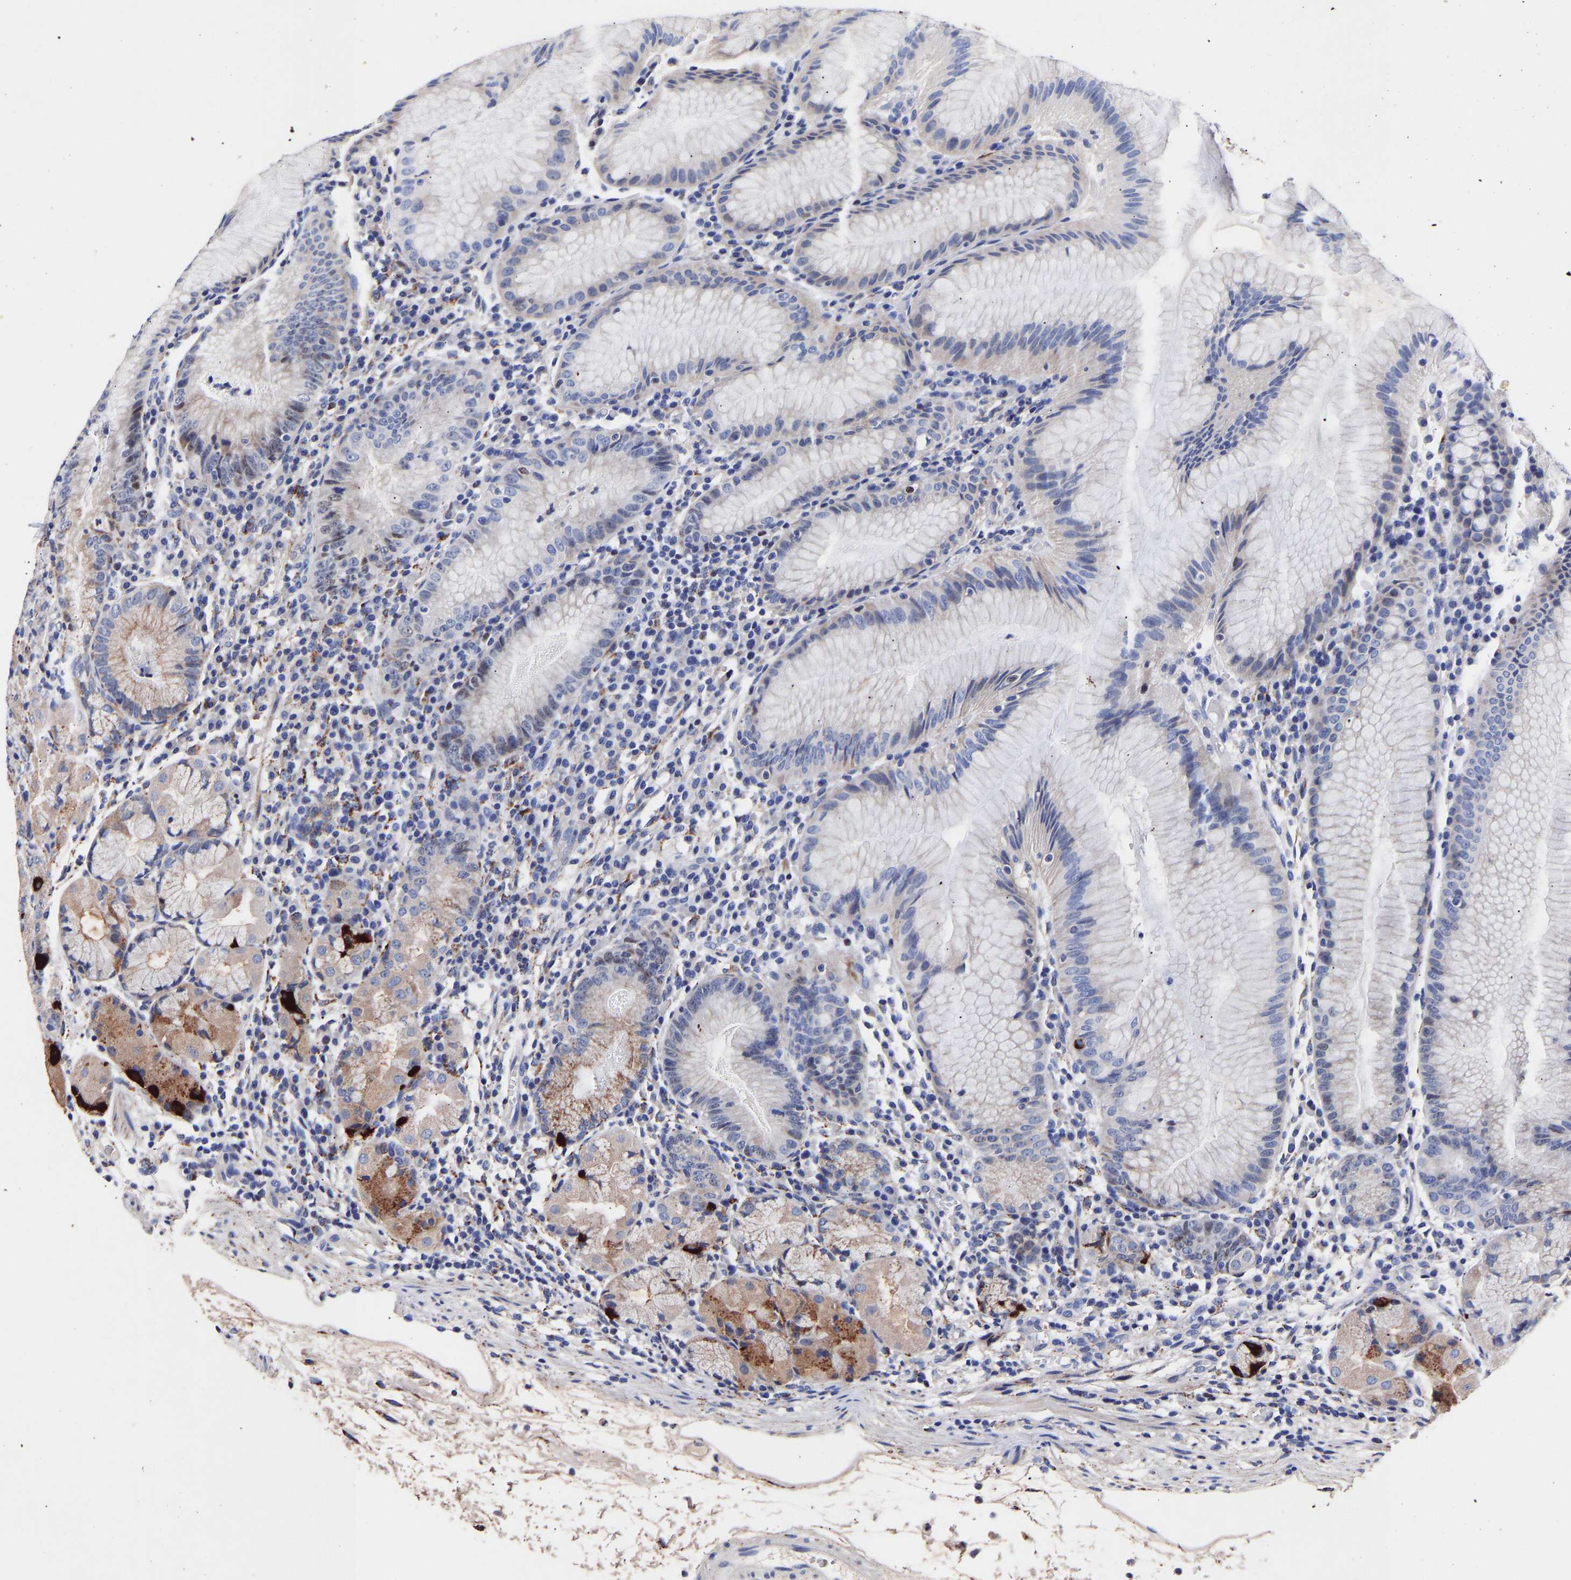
{"staining": {"intensity": "strong", "quantity": "<25%", "location": "cytoplasmic/membranous"}, "tissue": "stomach", "cell_type": "Glandular cells", "image_type": "normal", "snomed": [{"axis": "morphology", "description": "Normal tissue, NOS"}, {"axis": "topography", "description": "Stomach"}, {"axis": "topography", "description": "Stomach, lower"}], "caption": "Stomach stained with immunohistochemistry reveals strong cytoplasmic/membranous expression in approximately <25% of glandular cells.", "gene": "SEM1", "patient": {"sex": "female", "age": 75}}